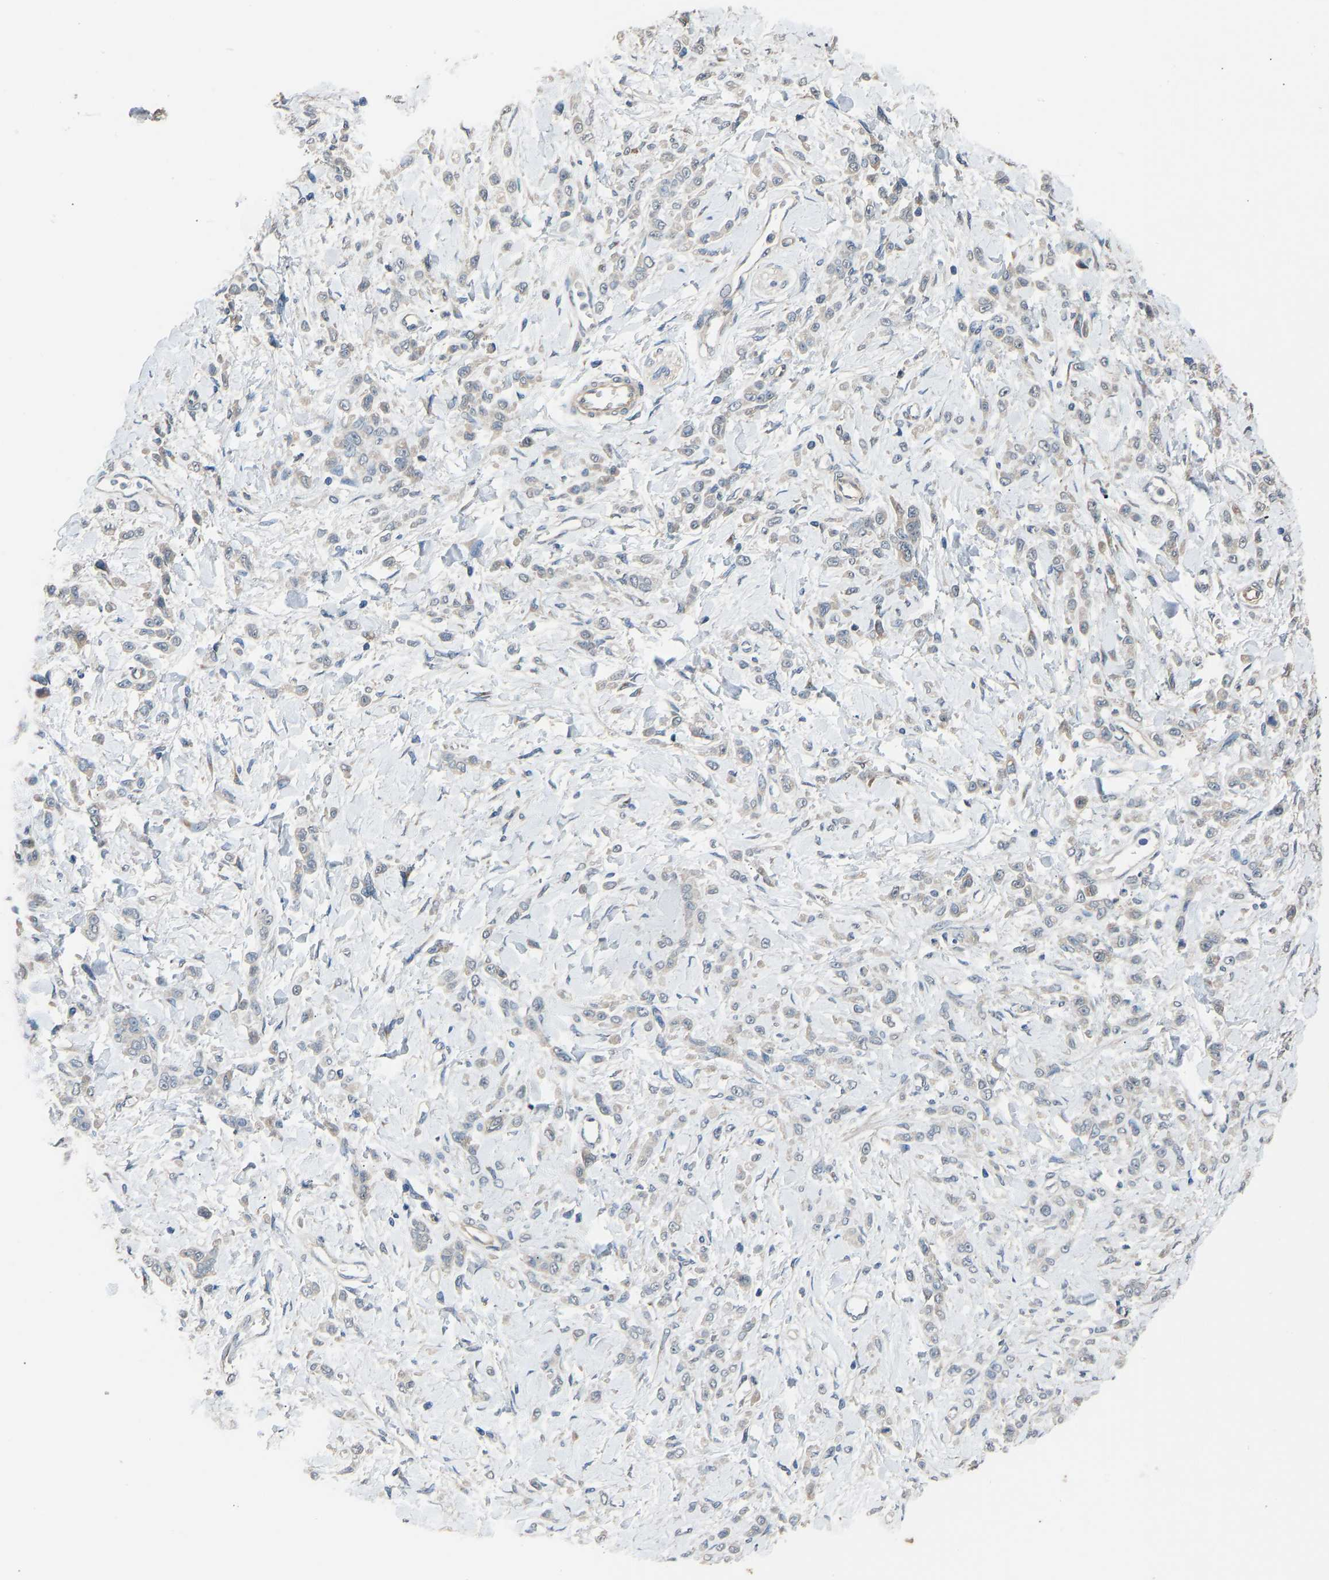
{"staining": {"intensity": "weak", "quantity": "<25%", "location": "cytoplasmic/membranous"}, "tissue": "stomach cancer", "cell_type": "Tumor cells", "image_type": "cancer", "snomed": [{"axis": "morphology", "description": "Normal tissue, NOS"}, {"axis": "morphology", "description": "Adenocarcinoma, NOS"}, {"axis": "topography", "description": "Stomach"}], "caption": "There is no significant positivity in tumor cells of stomach cancer. (DAB IHC visualized using brightfield microscopy, high magnification).", "gene": "SLC43A1", "patient": {"sex": "male", "age": 82}}